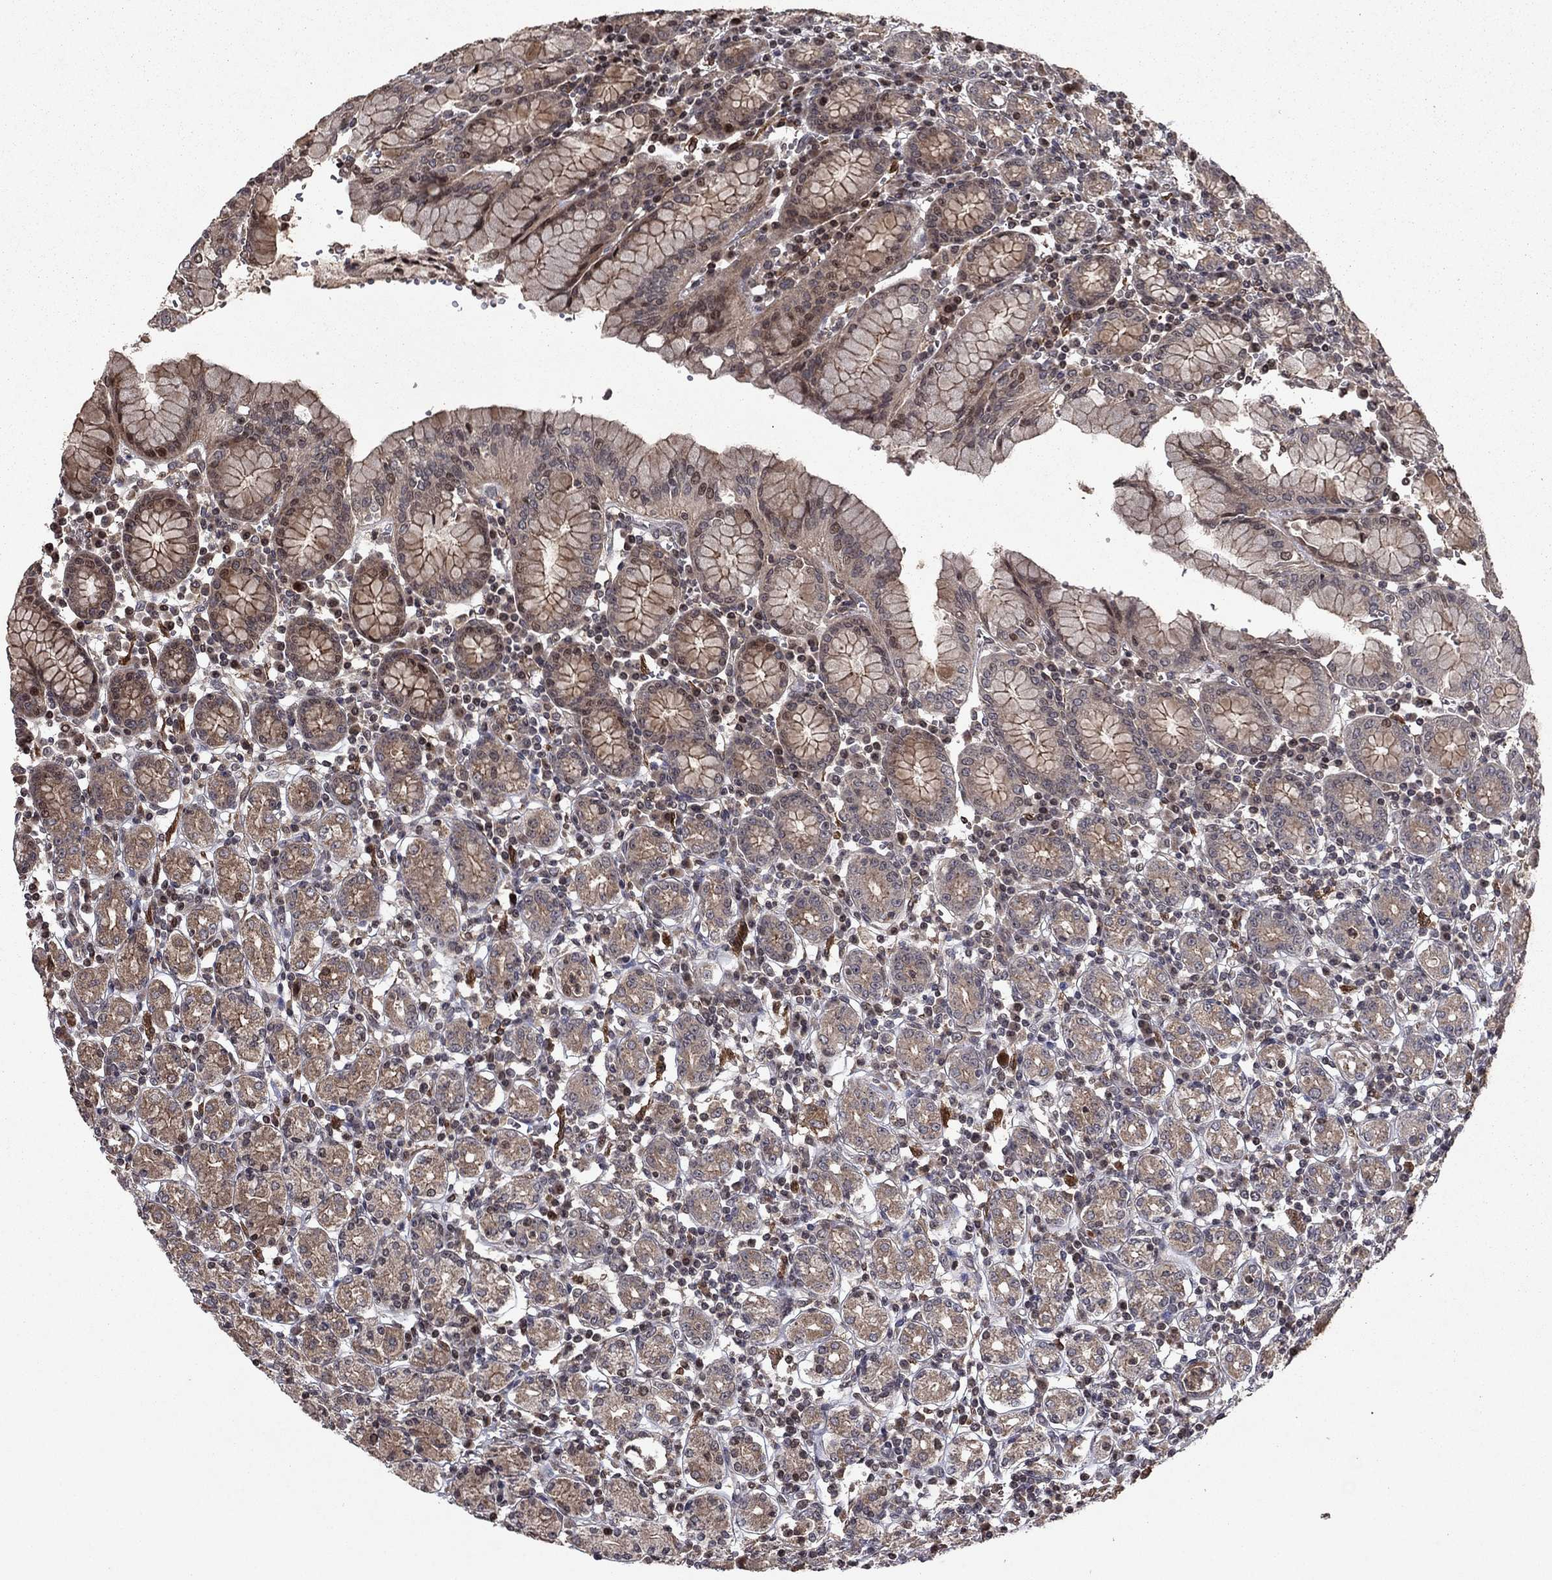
{"staining": {"intensity": "moderate", "quantity": "25%-75%", "location": "cytoplasmic/membranous"}, "tissue": "stomach", "cell_type": "Glandular cells", "image_type": "normal", "snomed": [{"axis": "morphology", "description": "Normal tissue, NOS"}, {"axis": "topography", "description": "Stomach, upper"}, {"axis": "topography", "description": "Stomach"}], "caption": "An immunohistochemistry histopathology image of unremarkable tissue is shown. Protein staining in brown highlights moderate cytoplasmic/membranous positivity in stomach within glandular cells.", "gene": "SORBS1", "patient": {"sex": "male", "age": 62}}